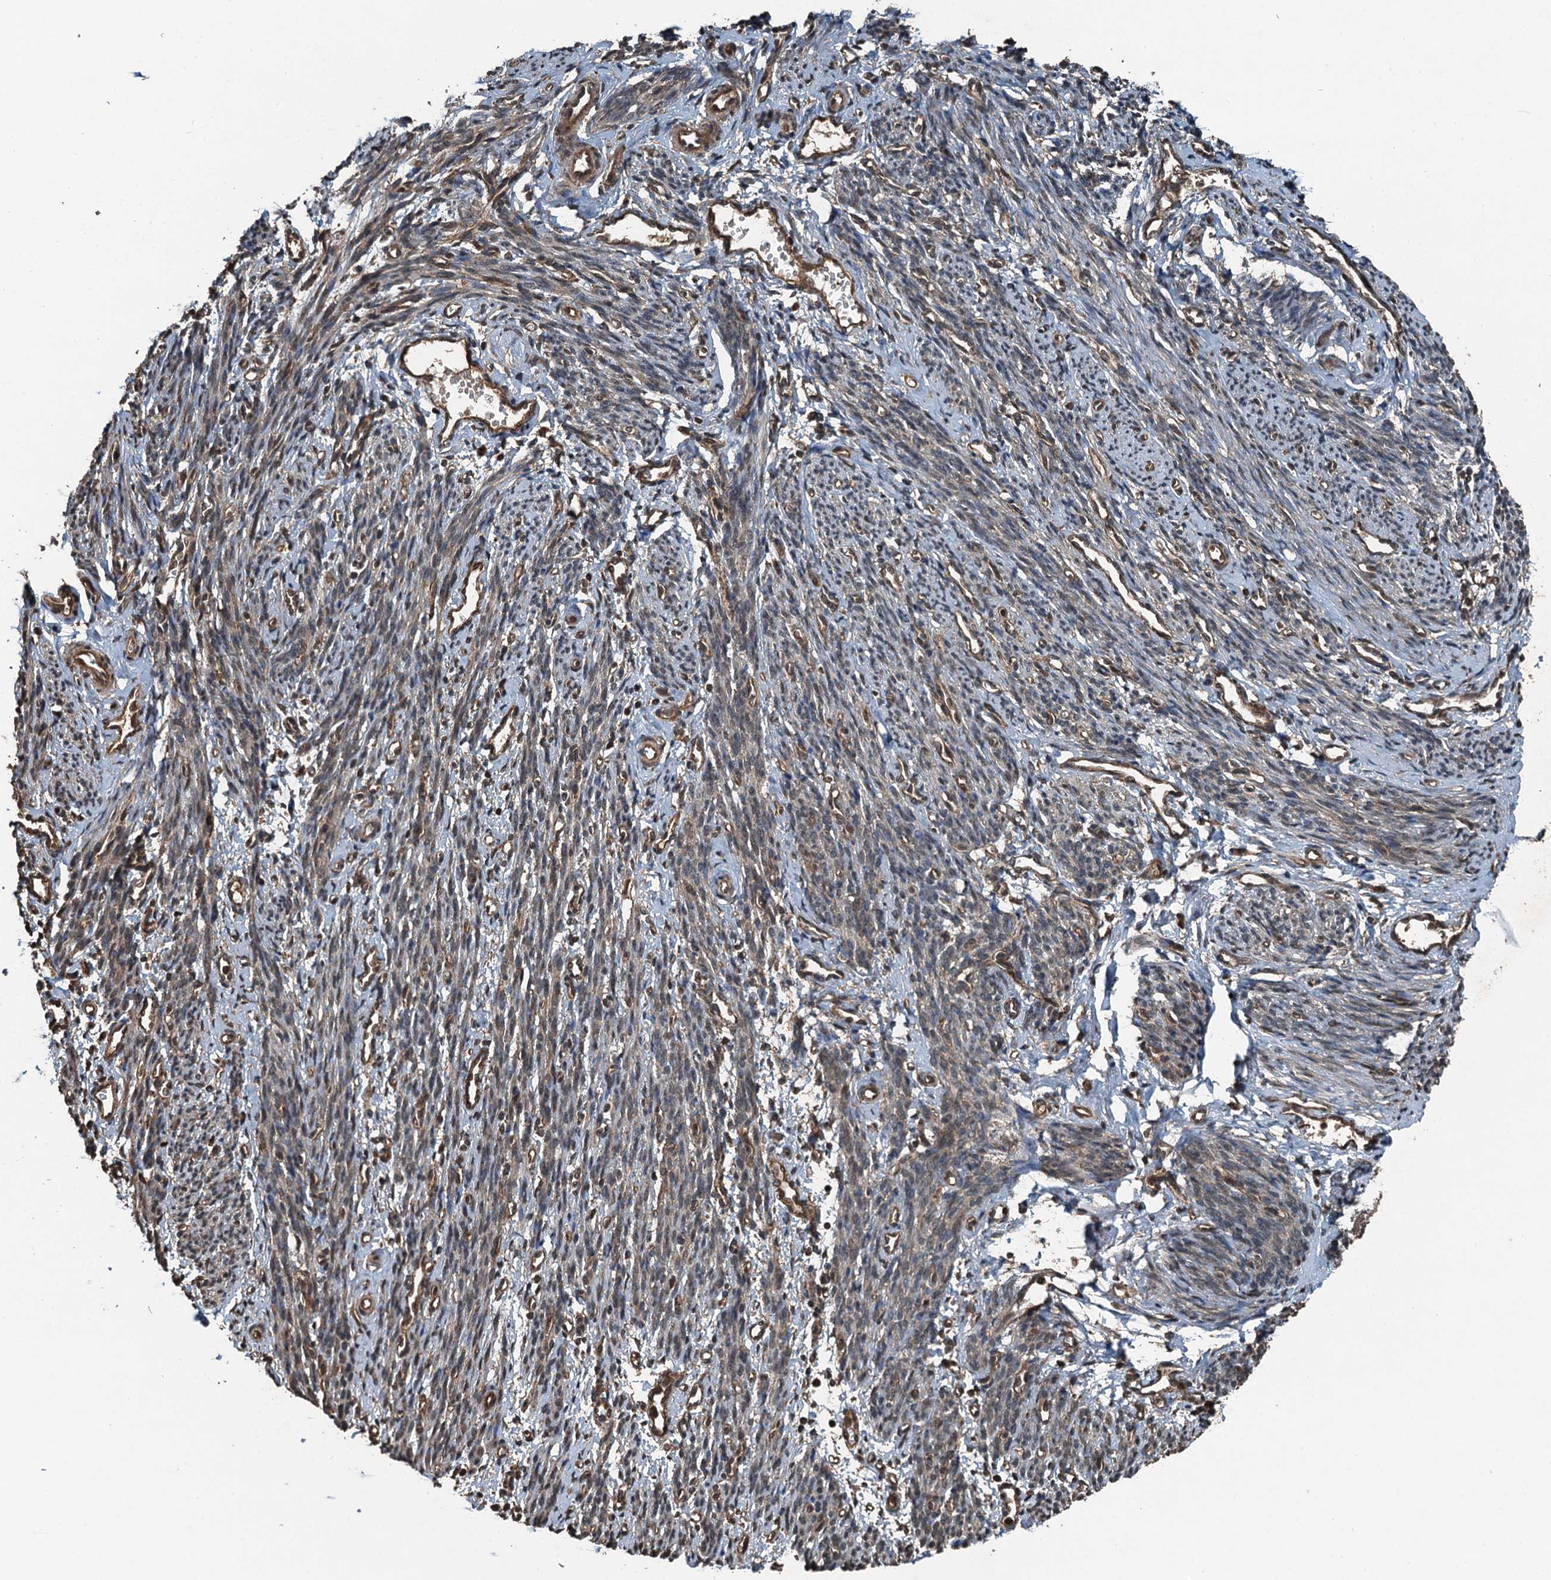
{"staining": {"intensity": "moderate", "quantity": "25%-75%", "location": "cytoplasmic/membranous,nuclear"}, "tissue": "smooth muscle", "cell_type": "Smooth muscle cells", "image_type": "normal", "snomed": [{"axis": "morphology", "description": "Normal tissue, NOS"}, {"axis": "topography", "description": "Smooth muscle"}, {"axis": "topography", "description": "Uterus"}], "caption": "Protein expression by IHC shows moderate cytoplasmic/membranous,nuclear expression in approximately 25%-75% of smooth muscle cells in unremarkable smooth muscle.", "gene": "TCTN1", "patient": {"sex": "female", "age": 59}}